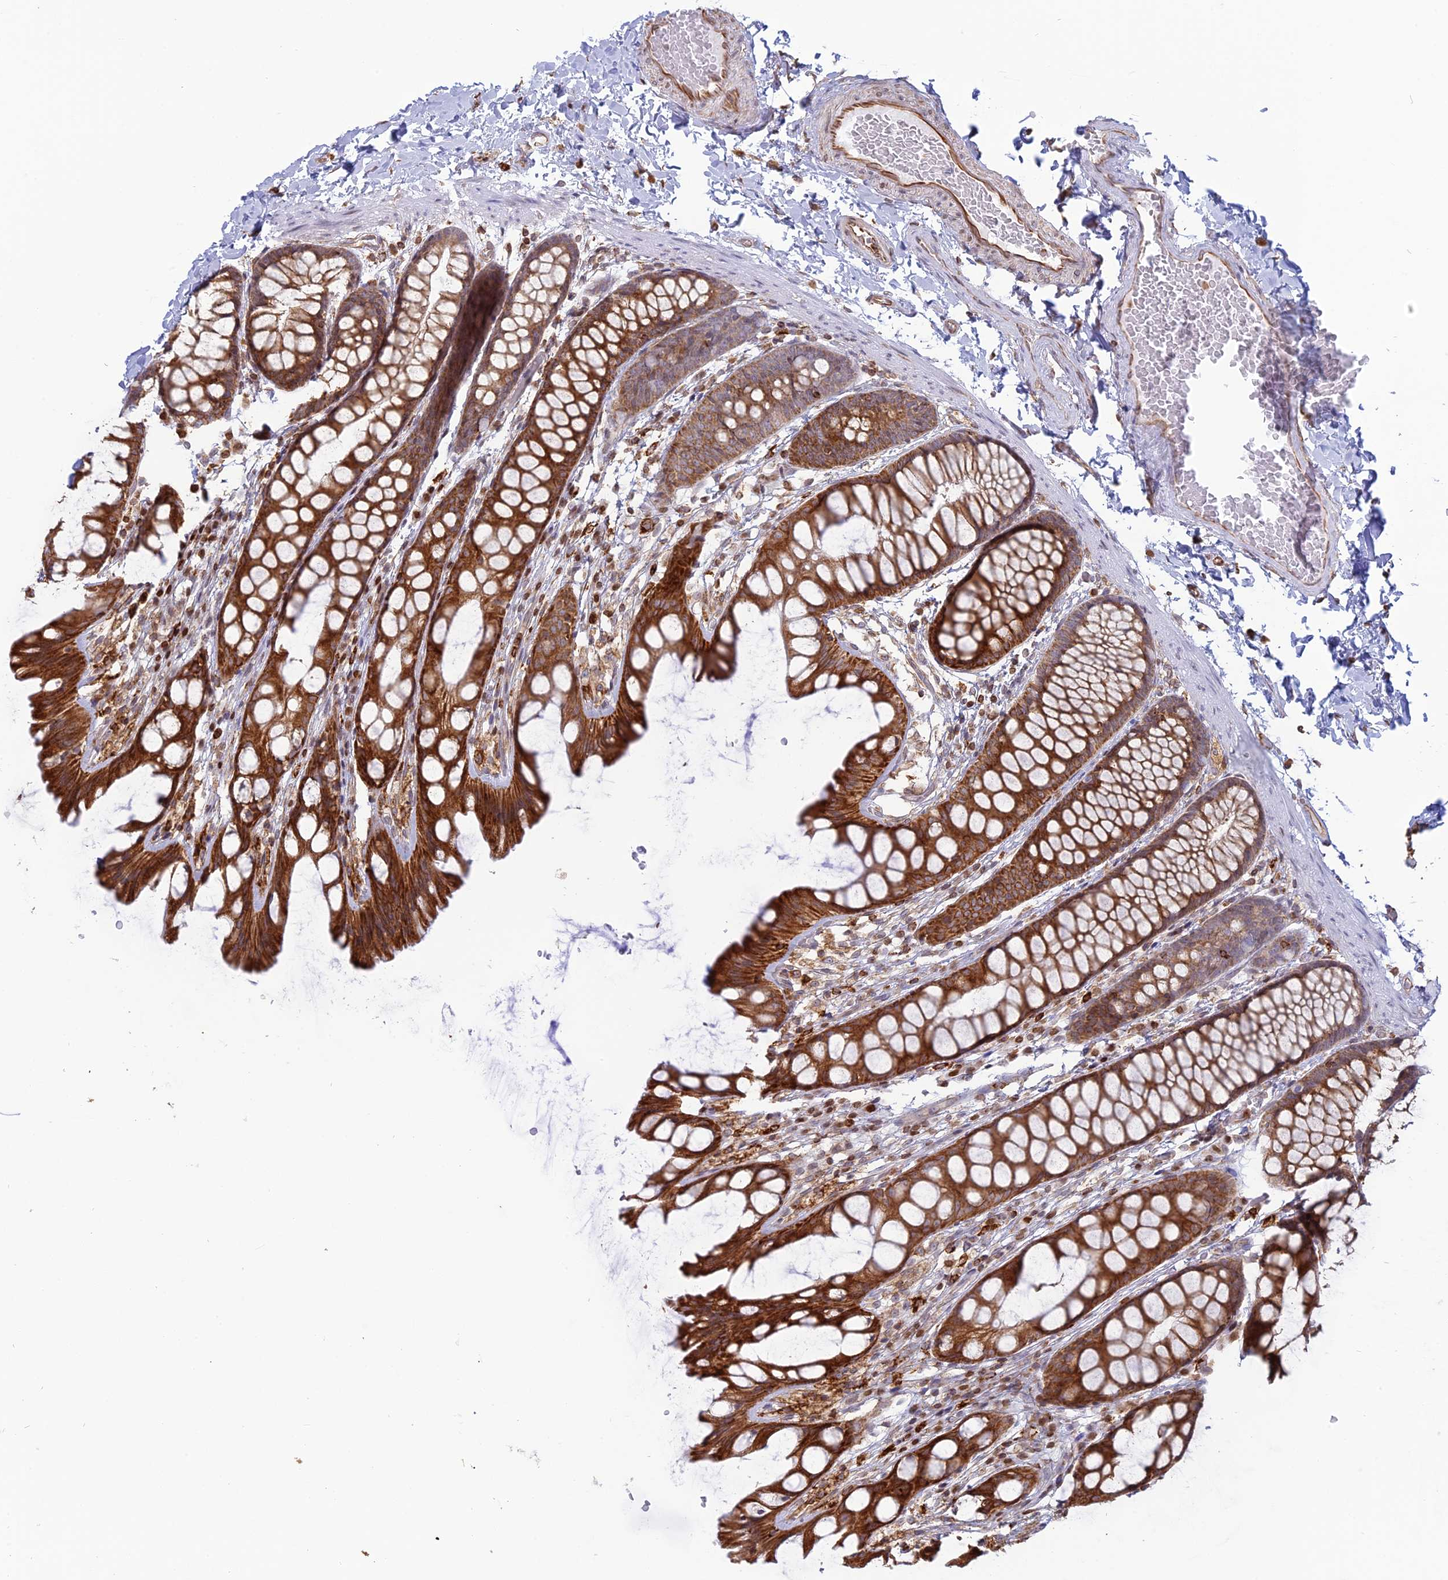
{"staining": {"intensity": "moderate", "quantity": ">75%", "location": "cytoplasmic/membranous"}, "tissue": "colon", "cell_type": "Endothelial cells", "image_type": "normal", "snomed": [{"axis": "morphology", "description": "Normal tissue, NOS"}, {"axis": "topography", "description": "Colon"}], "caption": "High-magnification brightfield microscopy of benign colon stained with DAB (3,3'-diaminobenzidine) (brown) and counterstained with hematoxylin (blue). endothelial cells exhibit moderate cytoplasmic/membranous positivity is present in about>75% of cells.", "gene": "APOBR", "patient": {"sex": "male", "age": 47}}